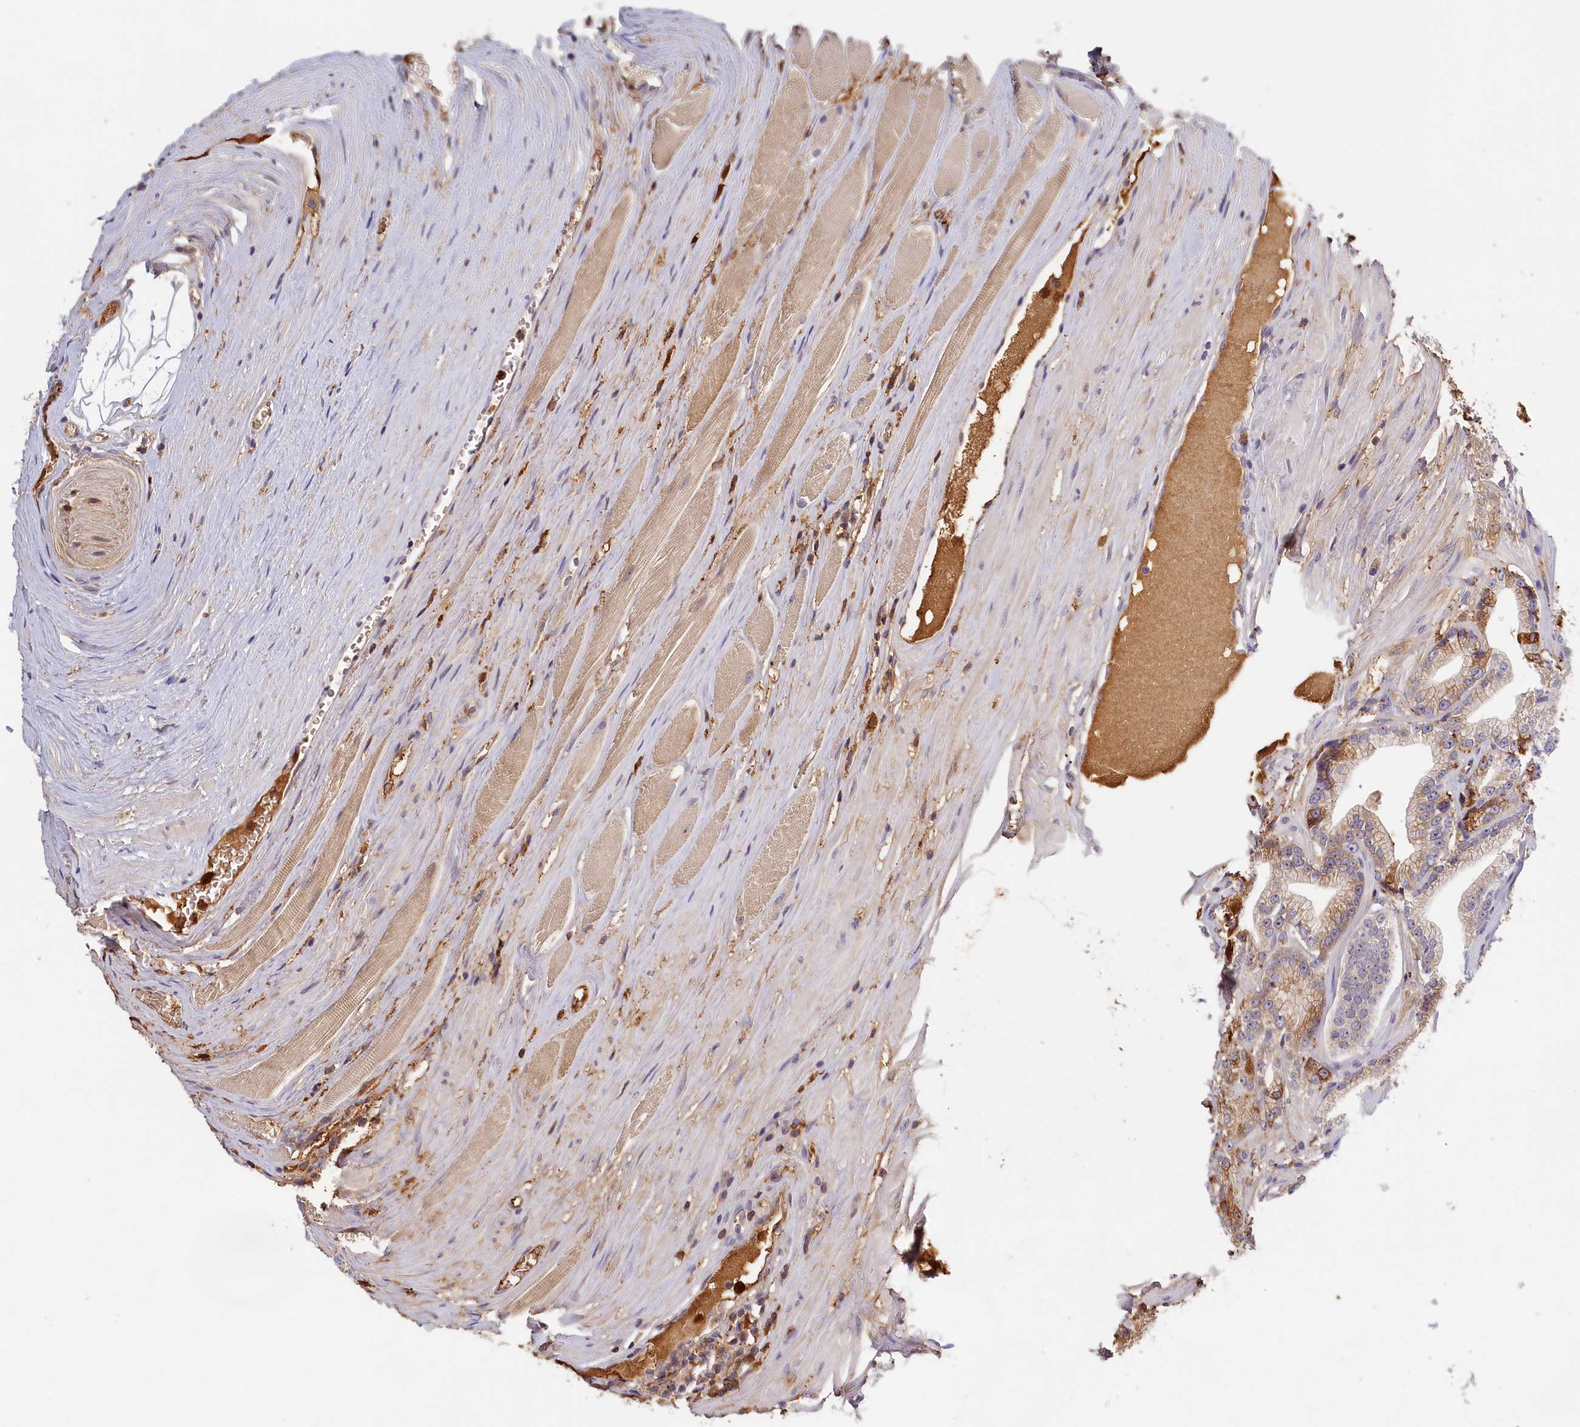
{"staining": {"intensity": "weak", "quantity": "25%-75%", "location": "cytoplasmic/membranous"}, "tissue": "prostate cancer", "cell_type": "Tumor cells", "image_type": "cancer", "snomed": [{"axis": "morphology", "description": "Adenocarcinoma, High grade"}, {"axis": "topography", "description": "Prostate"}], "caption": "A brown stain shows weak cytoplasmic/membranous staining of a protein in human prostate cancer (high-grade adenocarcinoma) tumor cells.", "gene": "ADGRD1", "patient": {"sex": "male", "age": 67}}